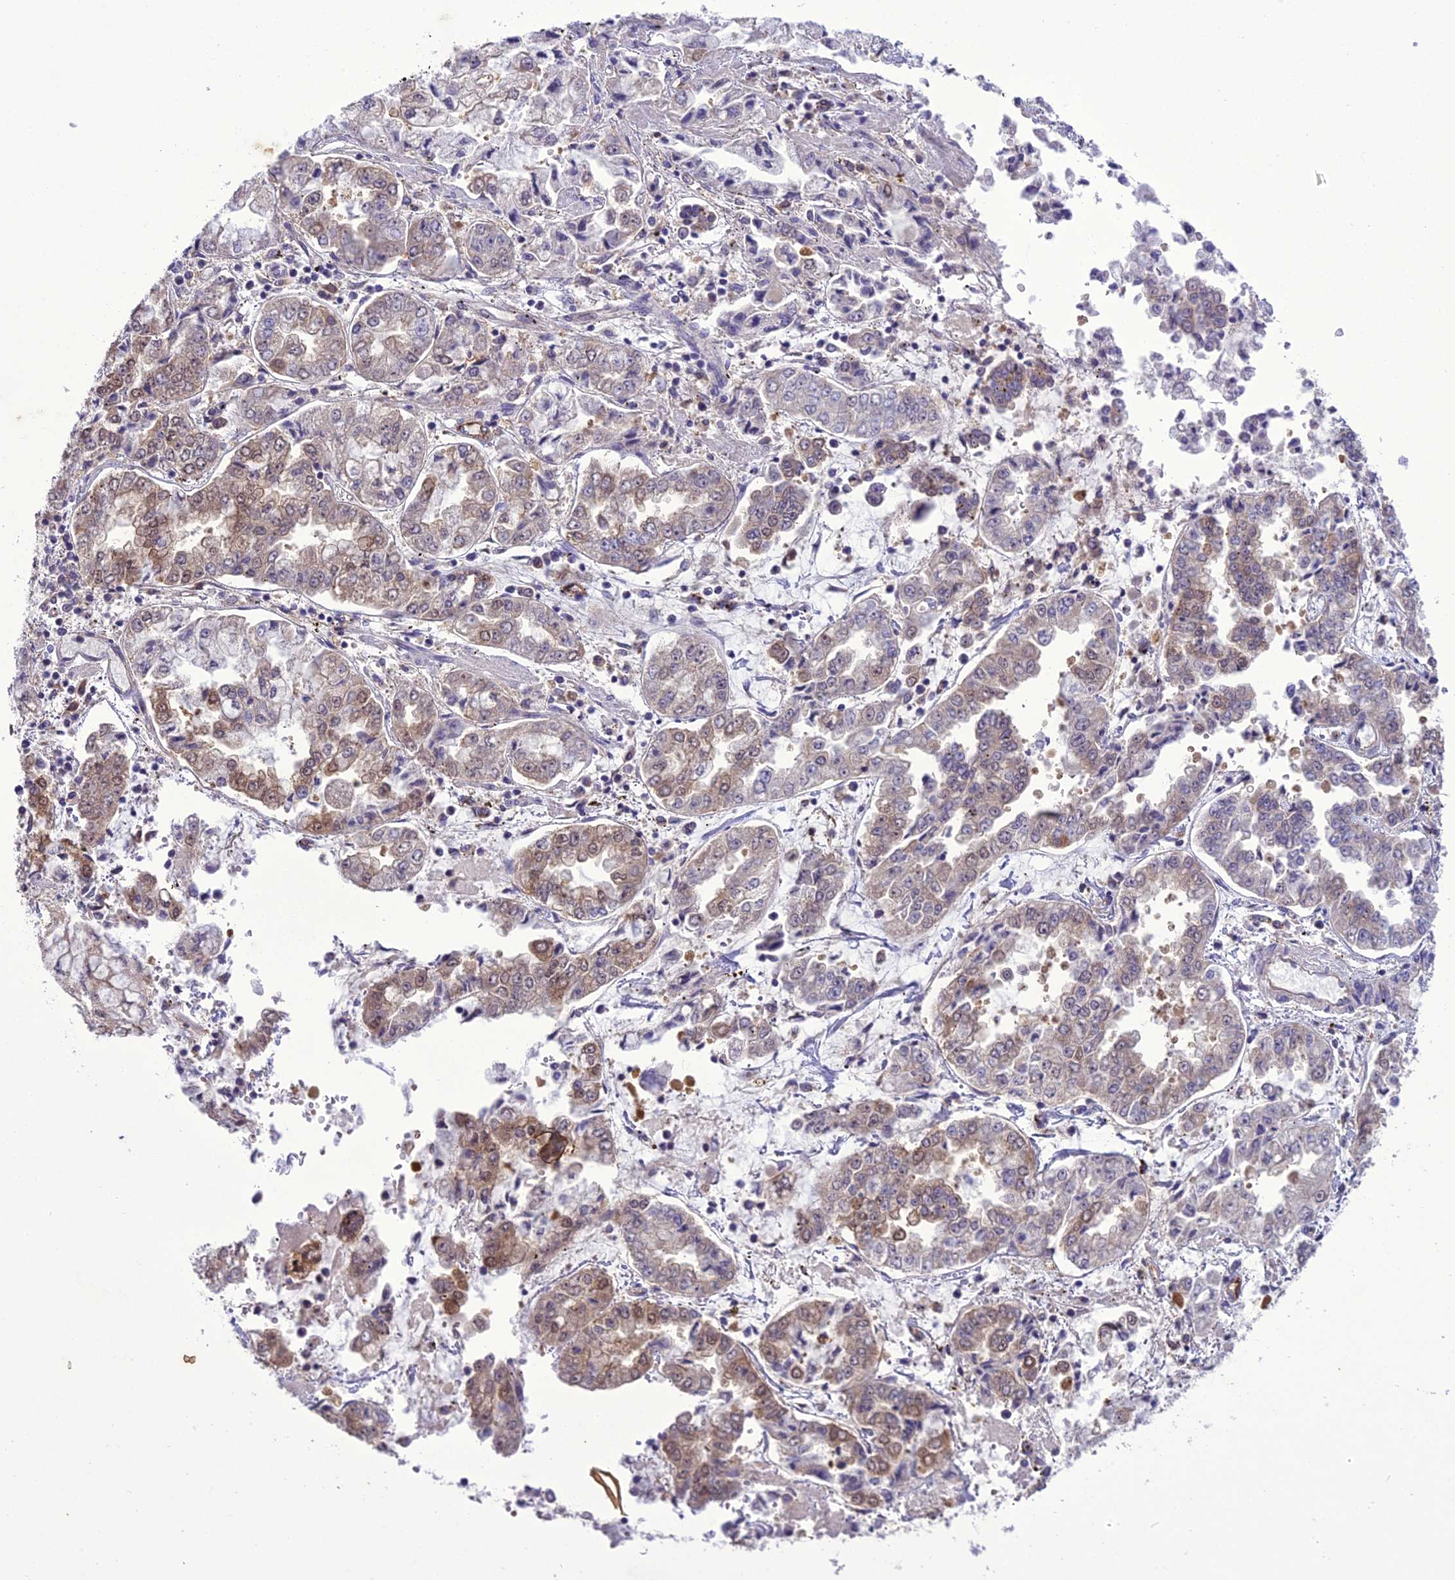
{"staining": {"intensity": "moderate", "quantity": "<25%", "location": "cytoplasmic/membranous"}, "tissue": "stomach cancer", "cell_type": "Tumor cells", "image_type": "cancer", "snomed": [{"axis": "morphology", "description": "Adenocarcinoma, NOS"}, {"axis": "topography", "description": "Stomach"}], "caption": "High-power microscopy captured an IHC image of stomach adenocarcinoma, revealing moderate cytoplasmic/membranous staining in about <25% of tumor cells. (DAB IHC, brown staining for protein, blue staining for nuclei).", "gene": "BORCS6", "patient": {"sex": "male", "age": 76}}